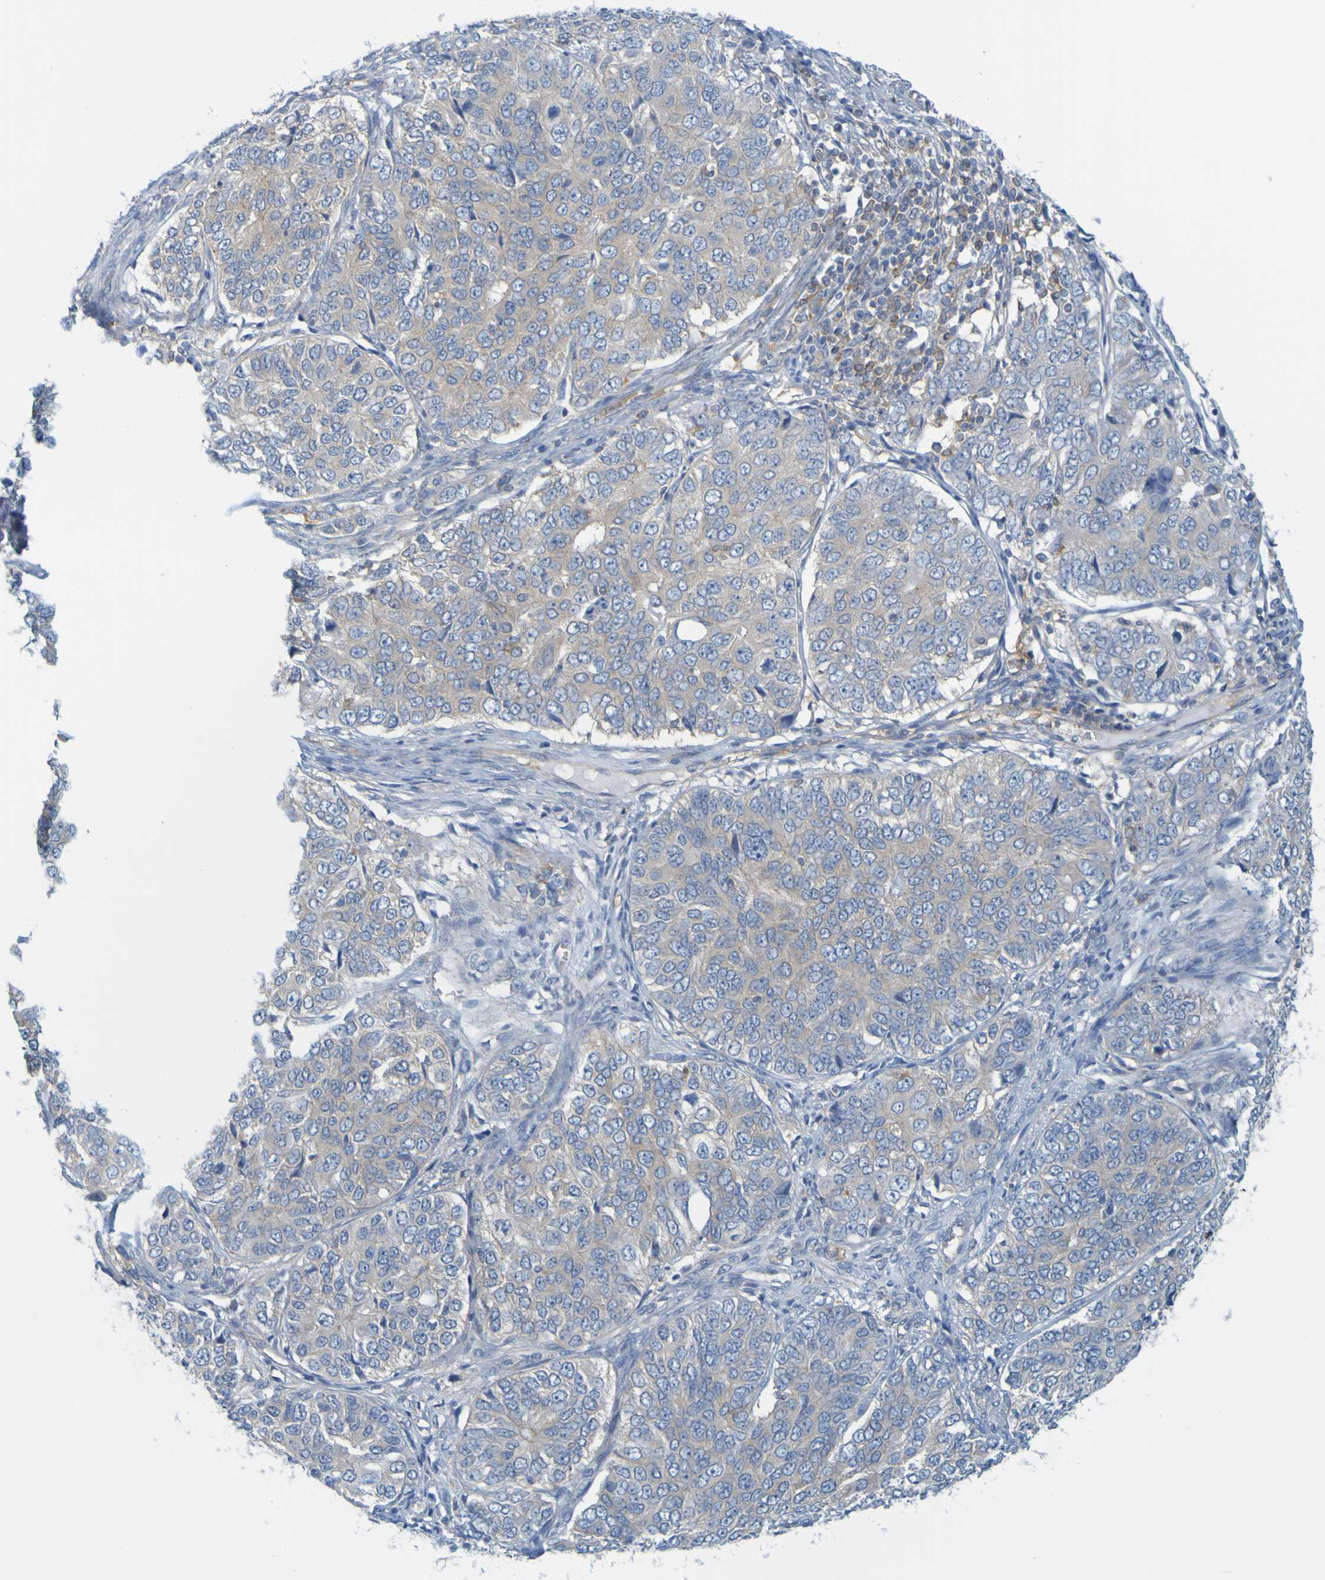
{"staining": {"intensity": "negative", "quantity": "none", "location": "none"}, "tissue": "ovarian cancer", "cell_type": "Tumor cells", "image_type": "cancer", "snomed": [{"axis": "morphology", "description": "Carcinoma, endometroid"}, {"axis": "topography", "description": "Ovary"}], "caption": "Immunohistochemistry (IHC) of endometroid carcinoma (ovarian) shows no positivity in tumor cells.", "gene": "APPL1", "patient": {"sex": "female", "age": 51}}